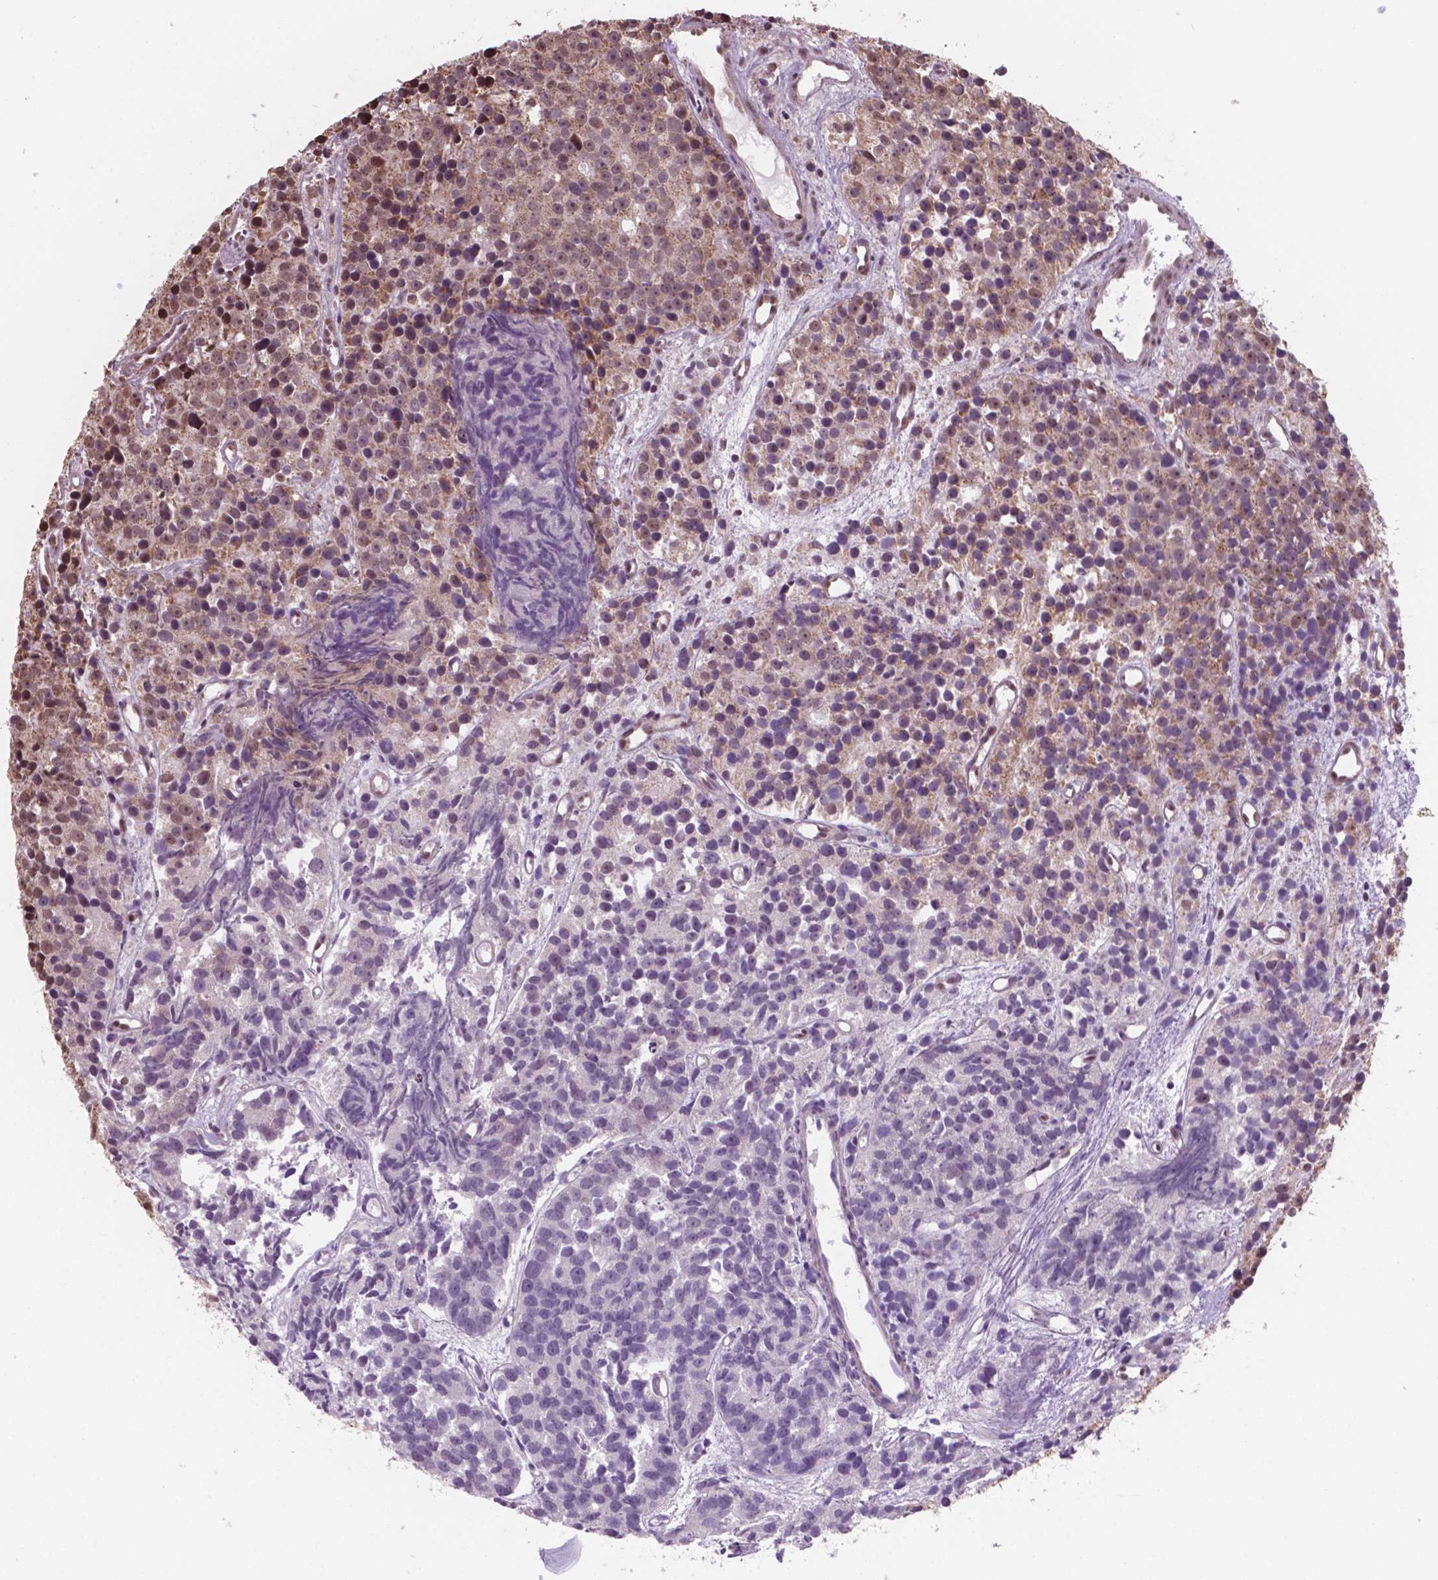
{"staining": {"intensity": "moderate", "quantity": "25%-75%", "location": "cytoplasmic/membranous,nuclear"}, "tissue": "prostate cancer", "cell_type": "Tumor cells", "image_type": "cancer", "snomed": [{"axis": "morphology", "description": "Adenocarcinoma, High grade"}, {"axis": "topography", "description": "Prostate"}], "caption": "This is an image of immunohistochemistry staining of prostate high-grade adenocarcinoma, which shows moderate positivity in the cytoplasmic/membranous and nuclear of tumor cells.", "gene": "NDUFA10", "patient": {"sex": "male", "age": 77}}